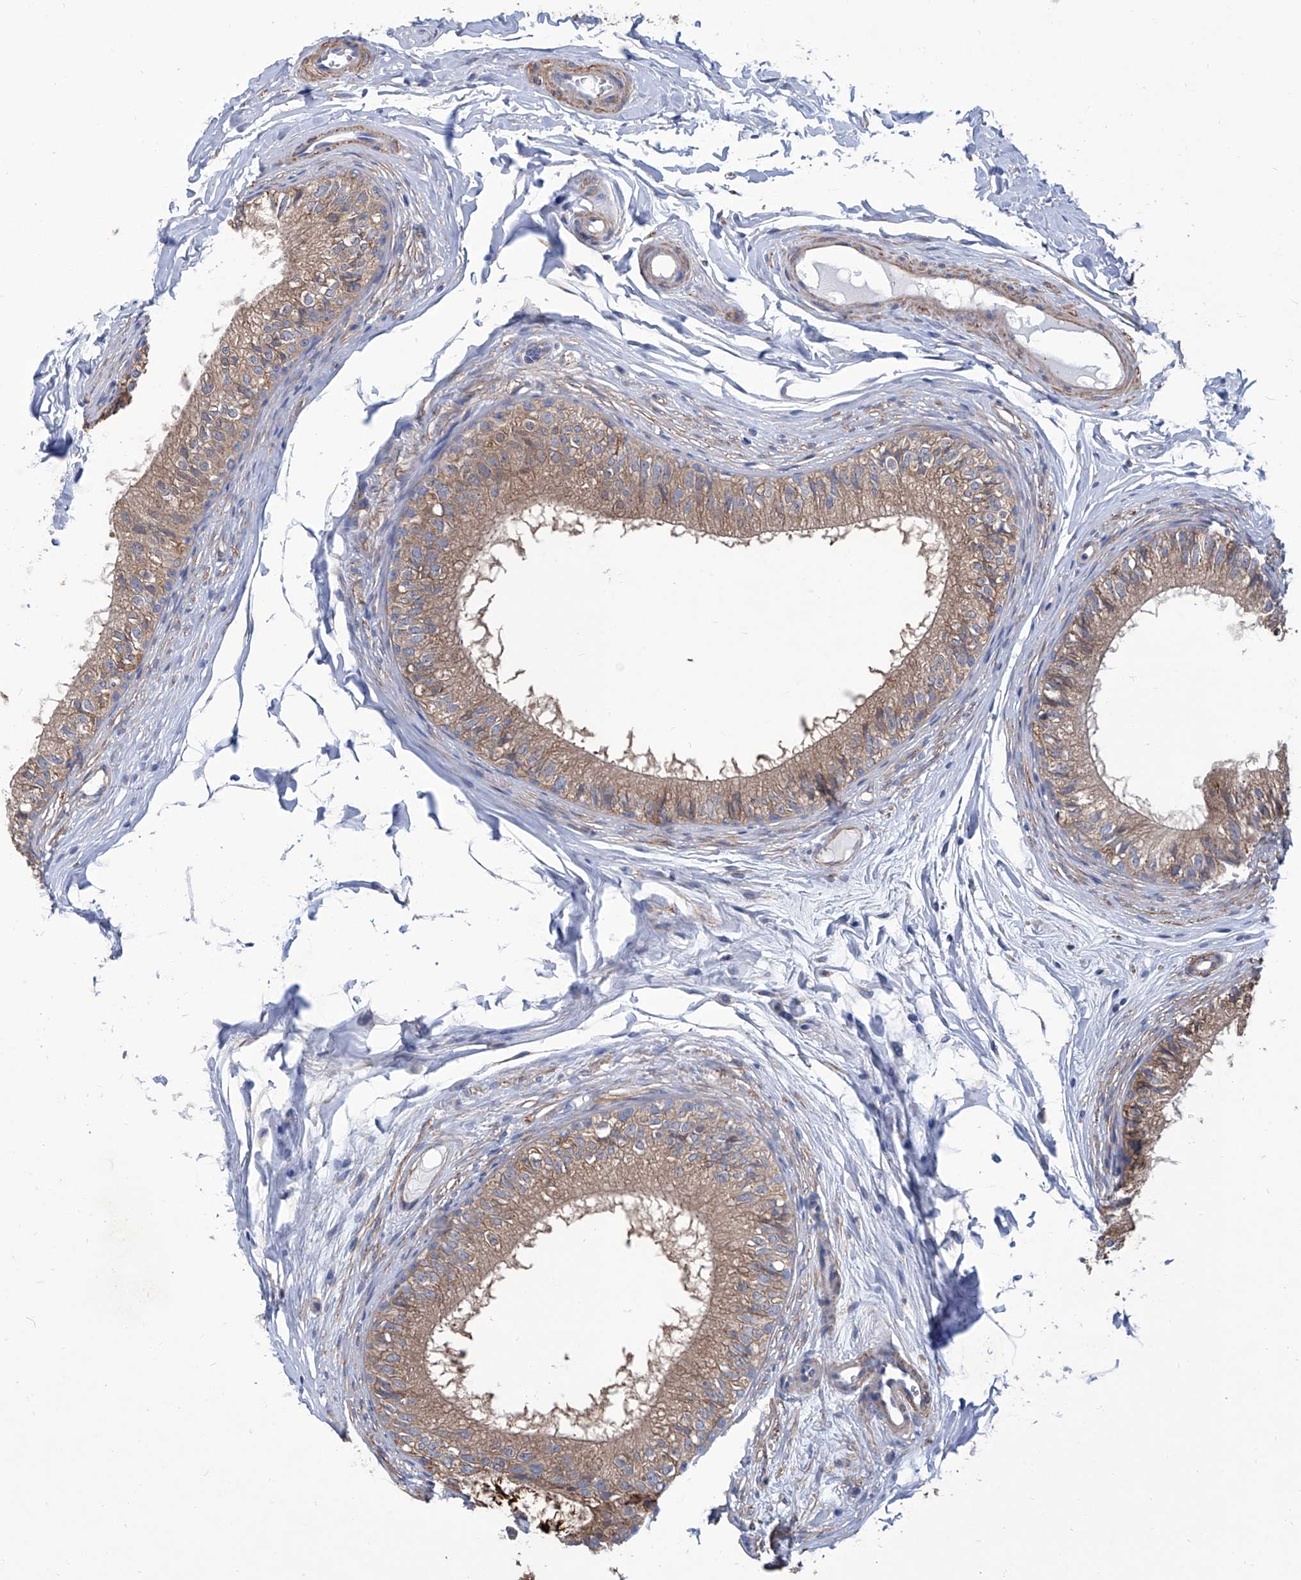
{"staining": {"intensity": "weak", "quantity": ">75%", "location": "cytoplasmic/membranous"}, "tissue": "epididymis", "cell_type": "Glandular cells", "image_type": "normal", "snomed": [{"axis": "morphology", "description": "Normal tissue, NOS"}, {"axis": "morphology", "description": "Seminoma in situ"}, {"axis": "topography", "description": "Testis"}, {"axis": "topography", "description": "Epididymis"}], "caption": "IHC of normal human epididymis displays low levels of weak cytoplasmic/membranous positivity in about >75% of glandular cells.", "gene": "SMS", "patient": {"sex": "male", "age": 28}}